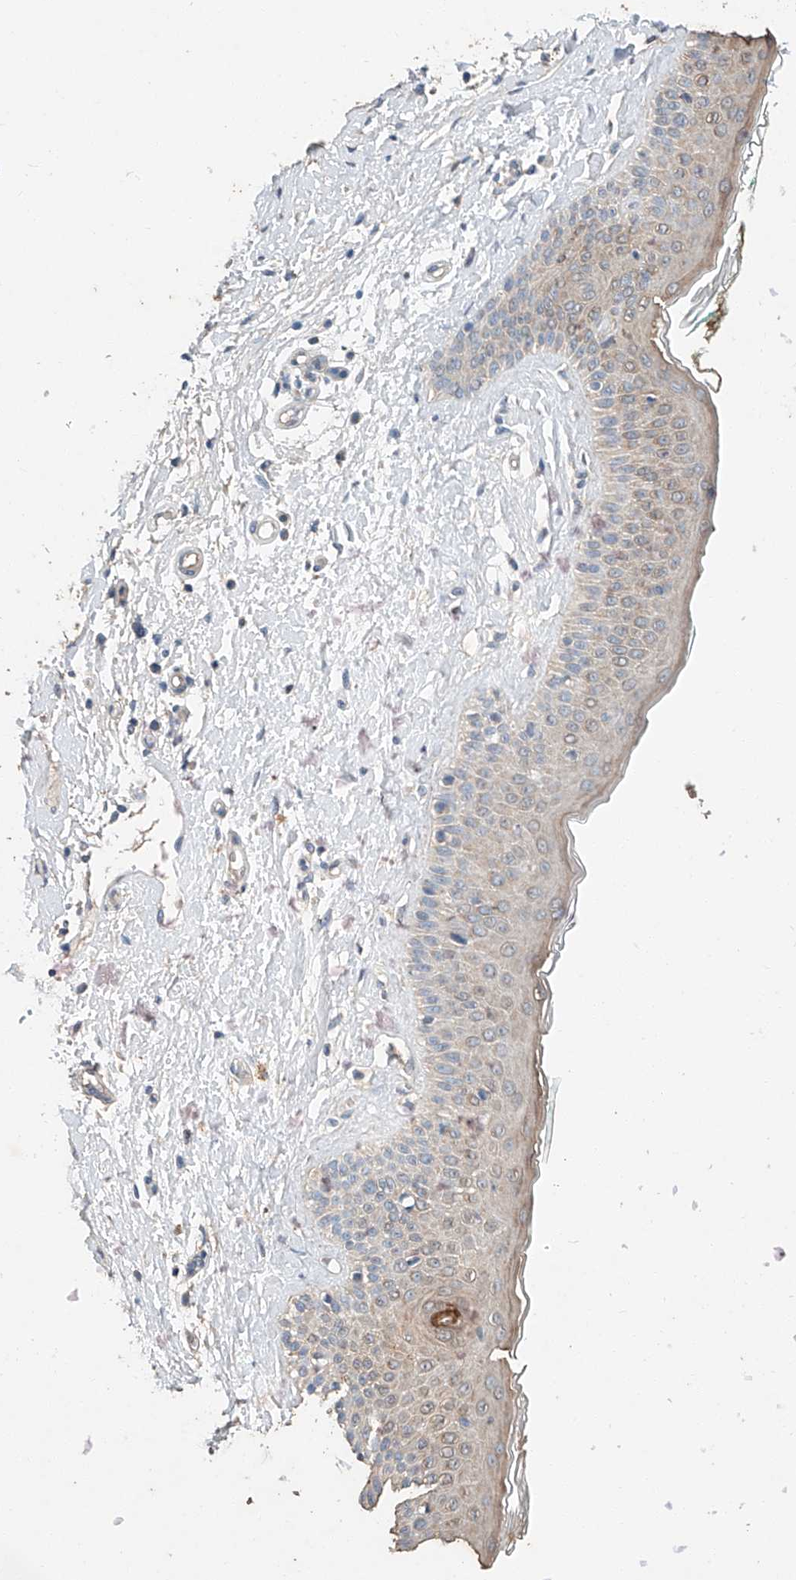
{"staining": {"intensity": "negative", "quantity": "none", "location": "none"}, "tissue": "skin cancer", "cell_type": "Tumor cells", "image_type": "cancer", "snomed": [{"axis": "morphology", "description": "Basal cell carcinoma"}, {"axis": "topography", "description": "Skin"}], "caption": "IHC image of neoplastic tissue: human basal cell carcinoma (skin) stained with DAB (3,3'-diaminobenzidine) exhibits no significant protein staining in tumor cells.", "gene": "CERS4", "patient": {"sex": "female", "age": 84}}